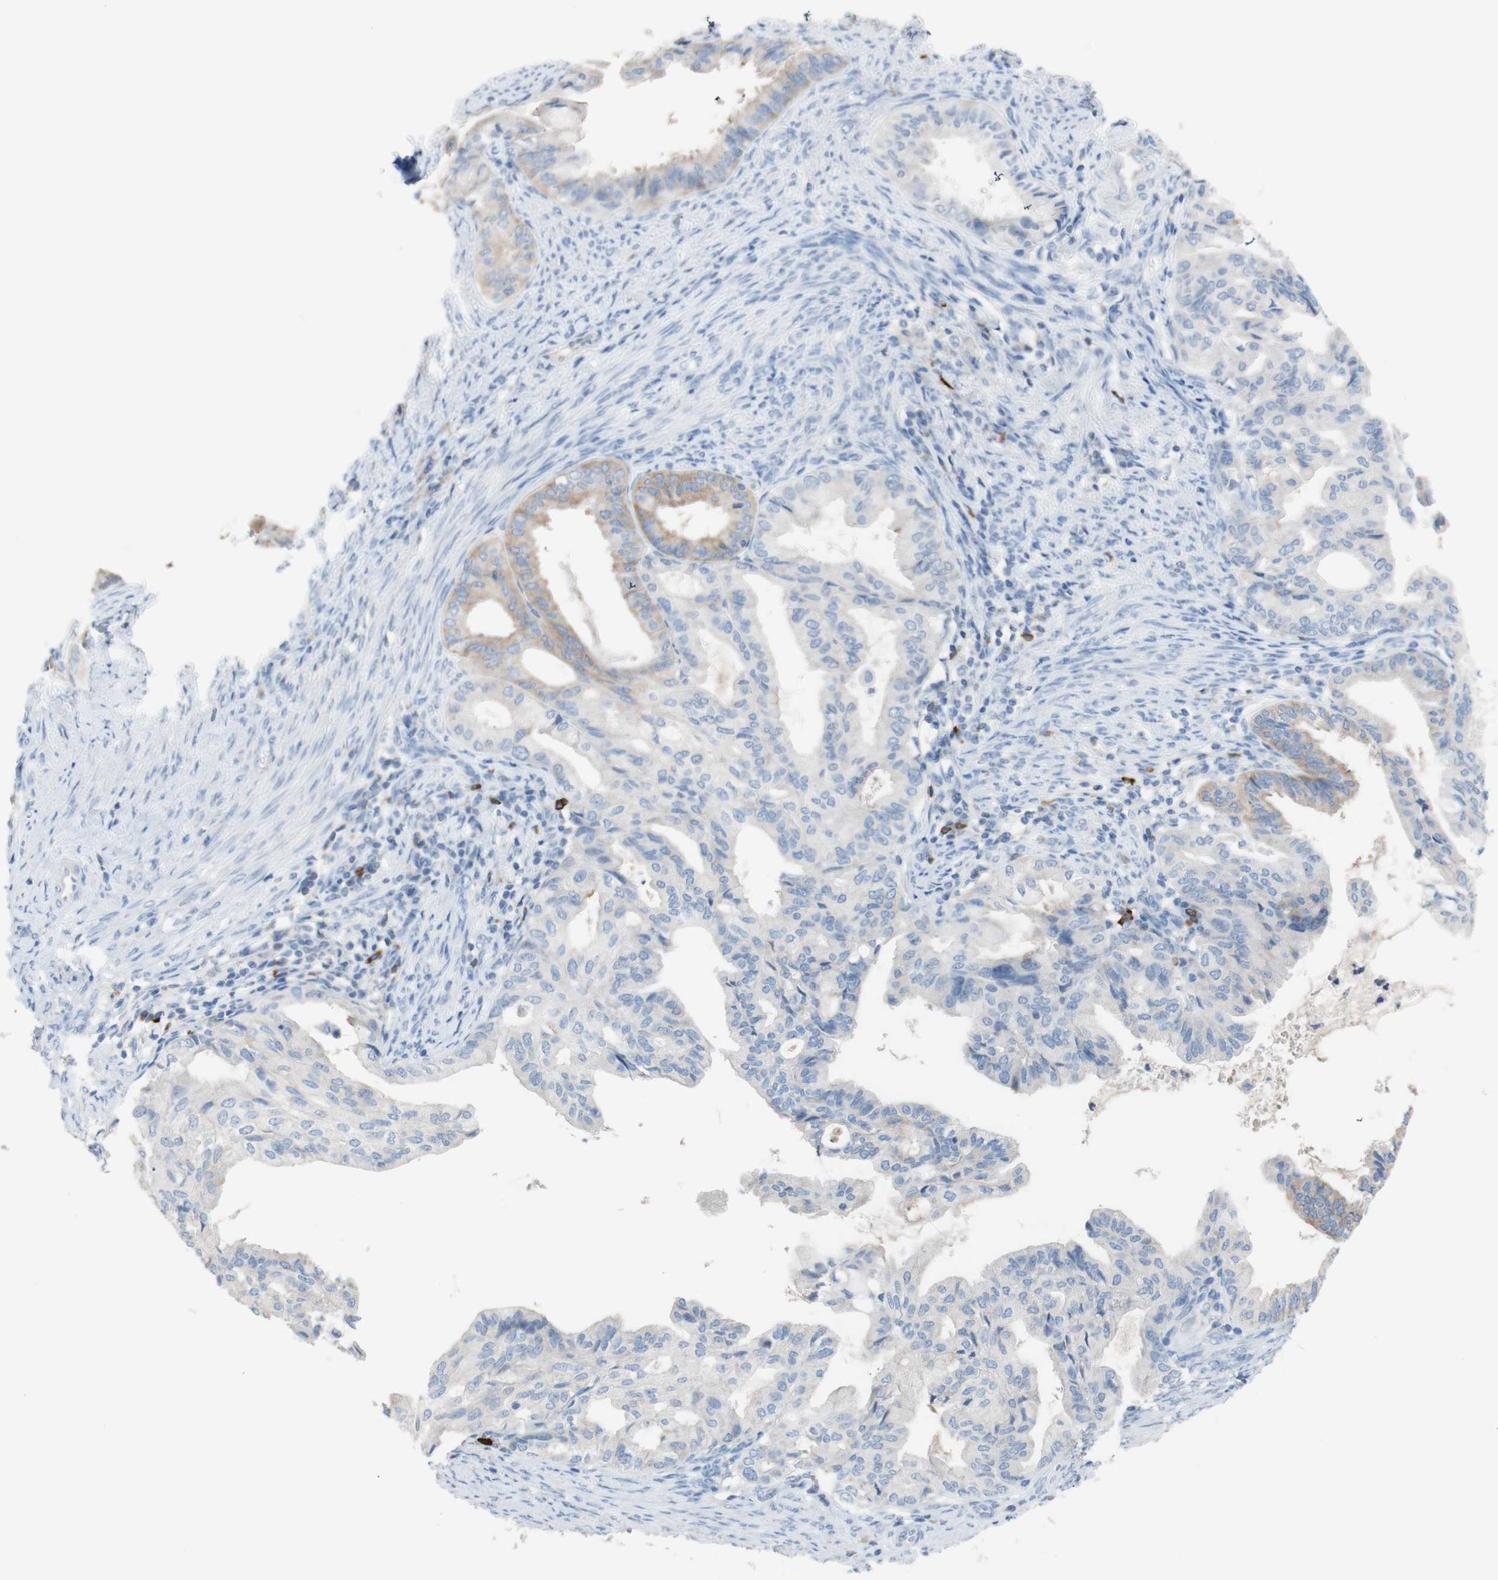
{"staining": {"intensity": "weak", "quantity": ">75%", "location": "cytoplasmic/membranous"}, "tissue": "endometrial cancer", "cell_type": "Tumor cells", "image_type": "cancer", "snomed": [{"axis": "morphology", "description": "Adenocarcinoma, NOS"}, {"axis": "topography", "description": "Endometrium"}], "caption": "High-magnification brightfield microscopy of endometrial adenocarcinoma stained with DAB (brown) and counterstained with hematoxylin (blue). tumor cells exhibit weak cytoplasmic/membranous positivity is seen in approximately>75% of cells. The protein of interest is shown in brown color, while the nuclei are stained blue.", "gene": "PACSIN1", "patient": {"sex": "female", "age": 86}}